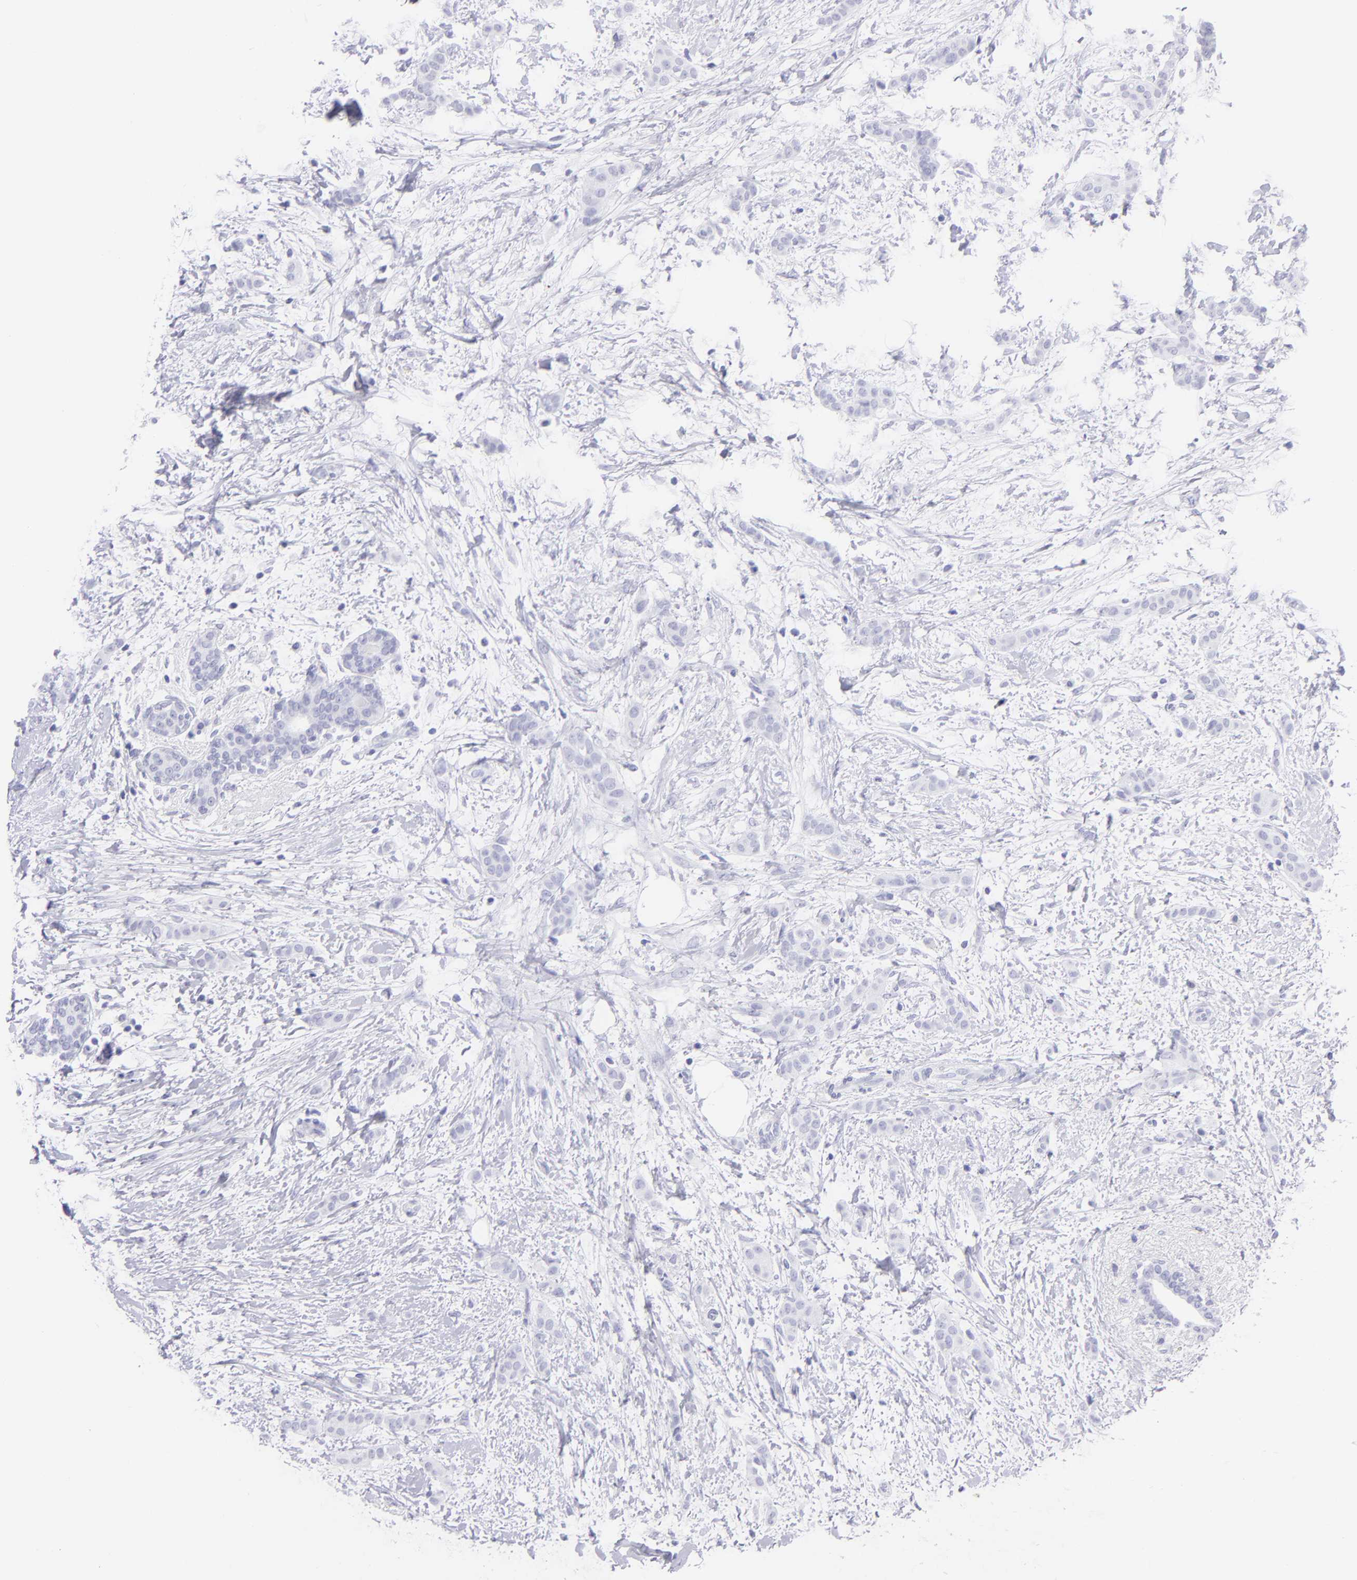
{"staining": {"intensity": "negative", "quantity": "none", "location": "none"}, "tissue": "breast cancer", "cell_type": "Tumor cells", "image_type": "cancer", "snomed": [{"axis": "morphology", "description": "Lobular carcinoma"}, {"axis": "topography", "description": "Breast"}], "caption": "Protein analysis of breast cancer (lobular carcinoma) displays no significant positivity in tumor cells.", "gene": "SLC1A3", "patient": {"sex": "female", "age": 55}}